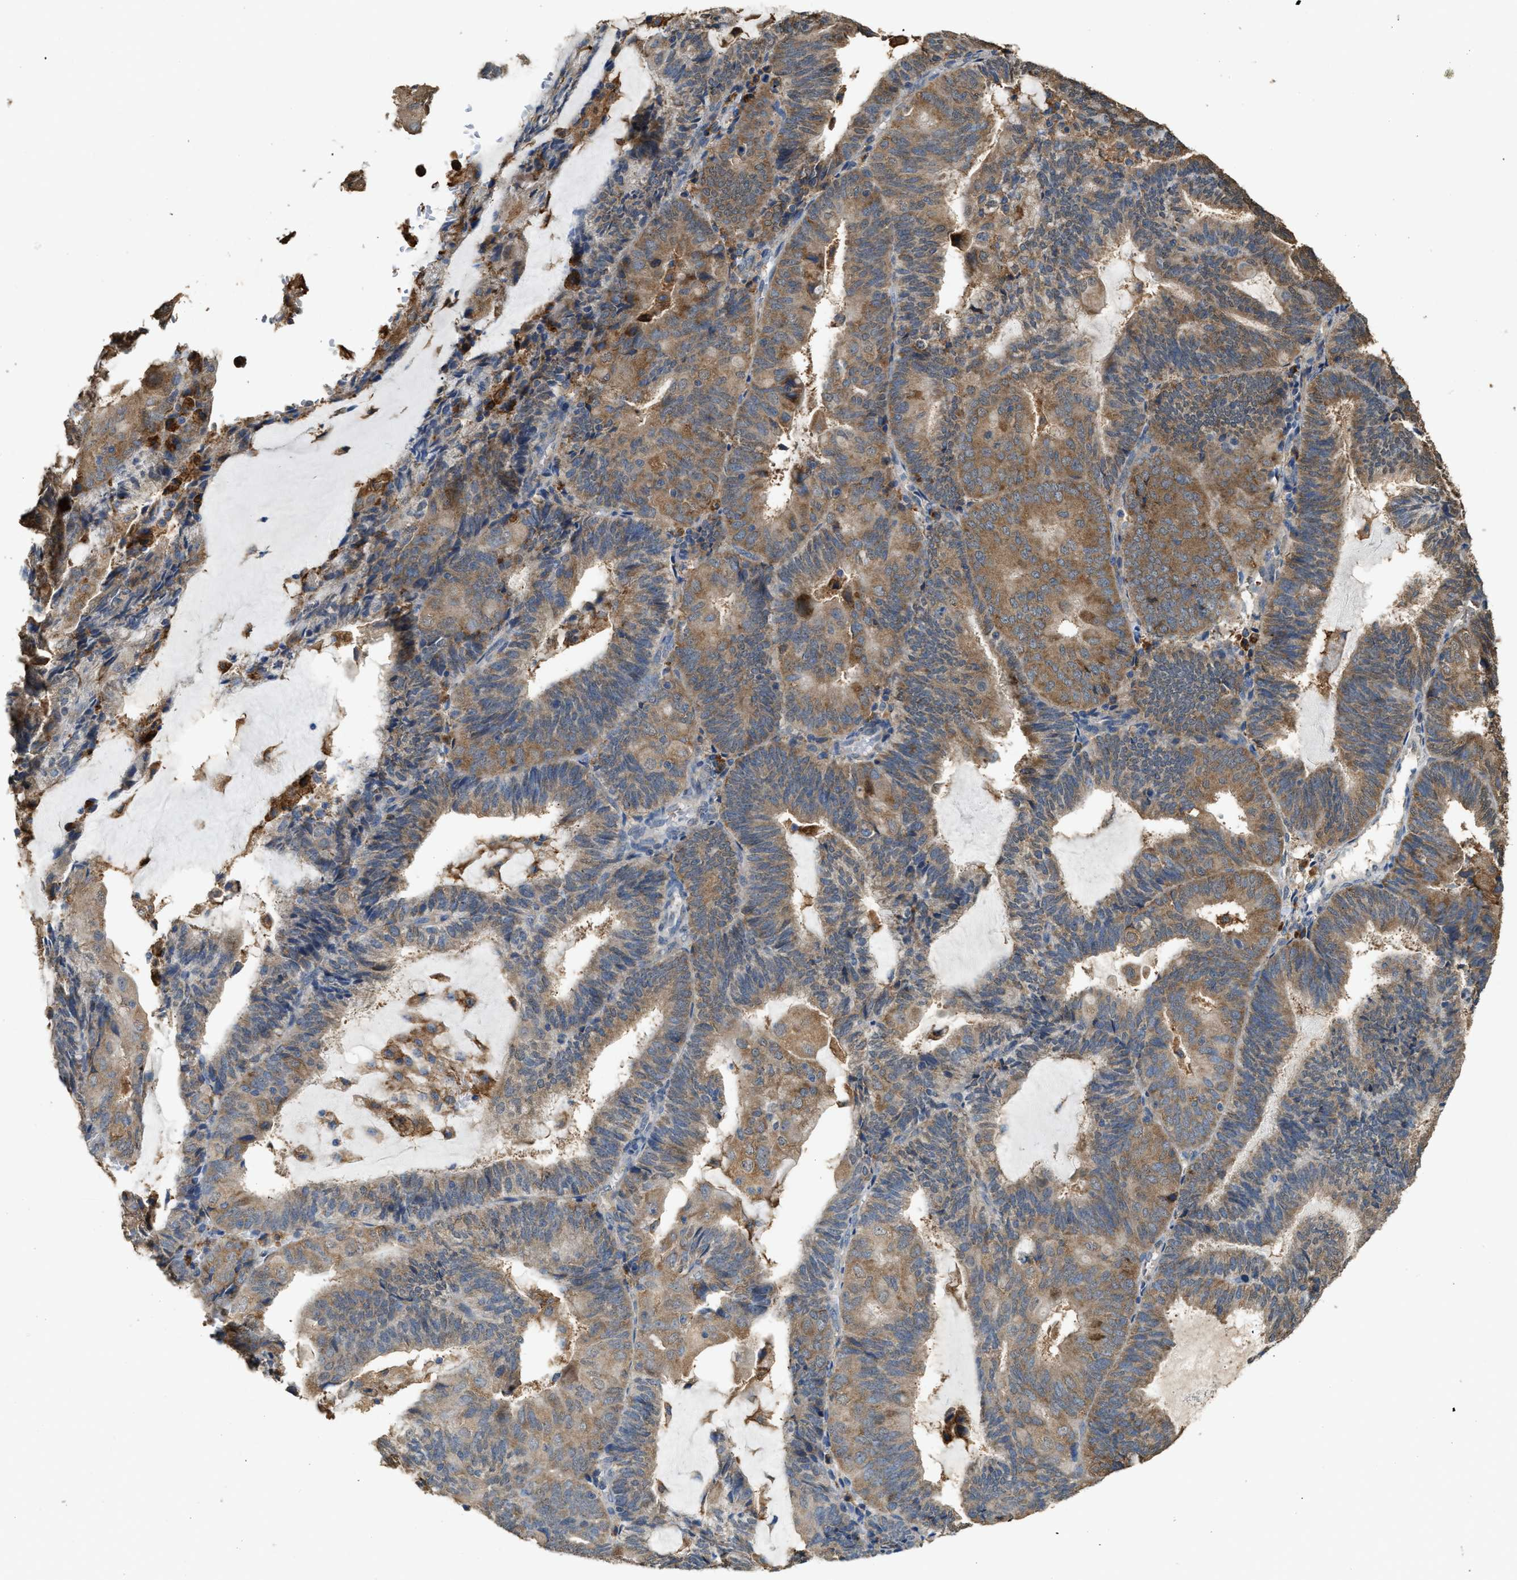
{"staining": {"intensity": "moderate", "quantity": ">75%", "location": "cytoplasmic/membranous"}, "tissue": "endometrial cancer", "cell_type": "Tumor cells", "image_type": "cancer", "snomed": [{"axis": "morphology", "description": "Adenocarcinoma, NOS"}, {"axis": "topography", "description": "Endometrium"}], "caption": "Immunohistochemical staining of human endometrial cancer shows medium levels of moderate cytoplasmic/membranous protein staining in about >75% of tumor cells.", "gene": "GCN1", "patient": {"sex": "female", "age": 81}}